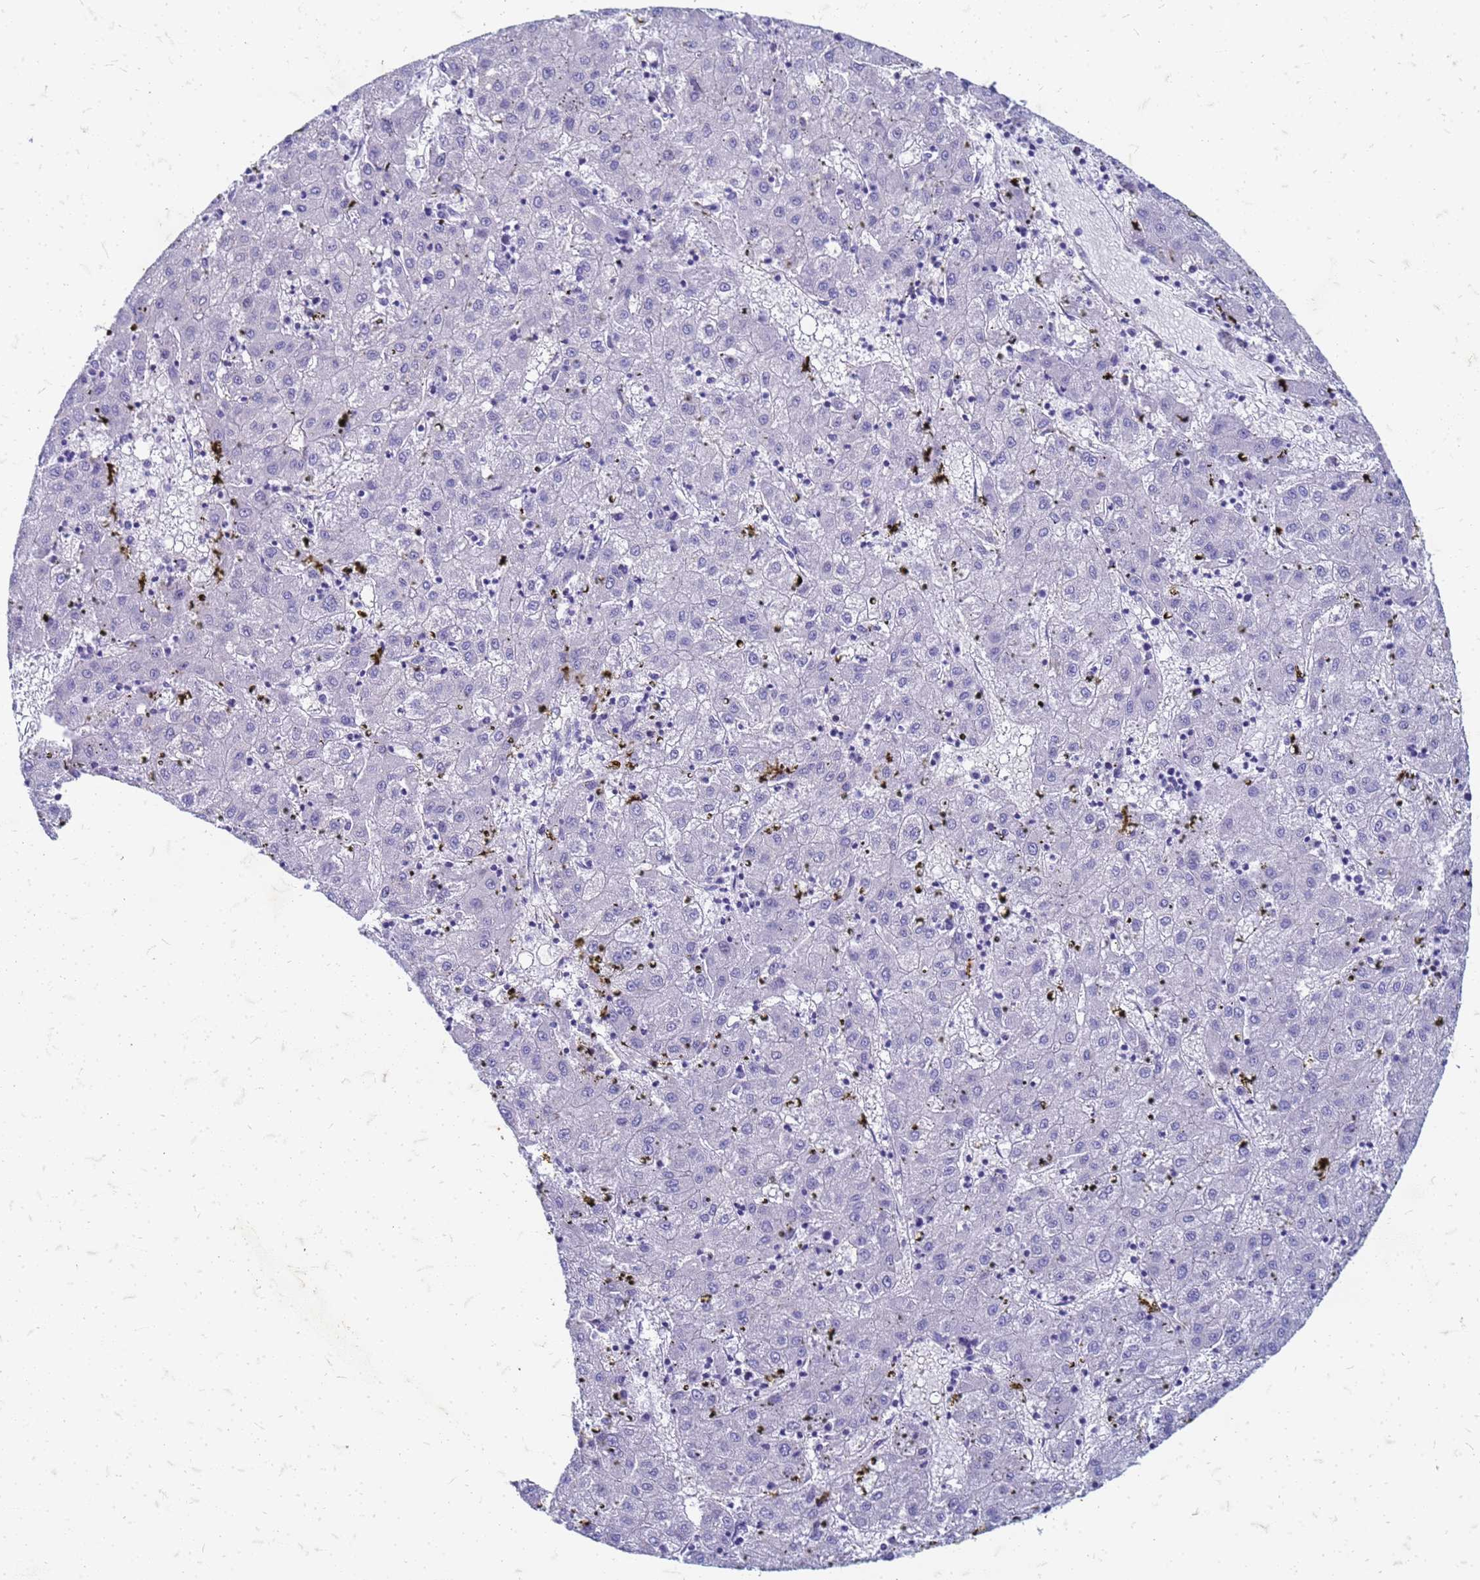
{"staining": {"intensity": "negative", "quantity": "none", "location": "none"}, "tissue": "liver cancer", "cell_type": "Tumor cells", "image_type": "cancer", "snomed": [{"axis": "morphology", "description": "Carcinoma, Hepatocellular, NOS"}, {"axis": "topography", "description": "Liver"}], "caption": "Tumor cells show no significant positivity in liver cancer (hepatocellular carcinoma).", "gene": "TRIM64B", "patient": {"sex": "male", "age": 72}}